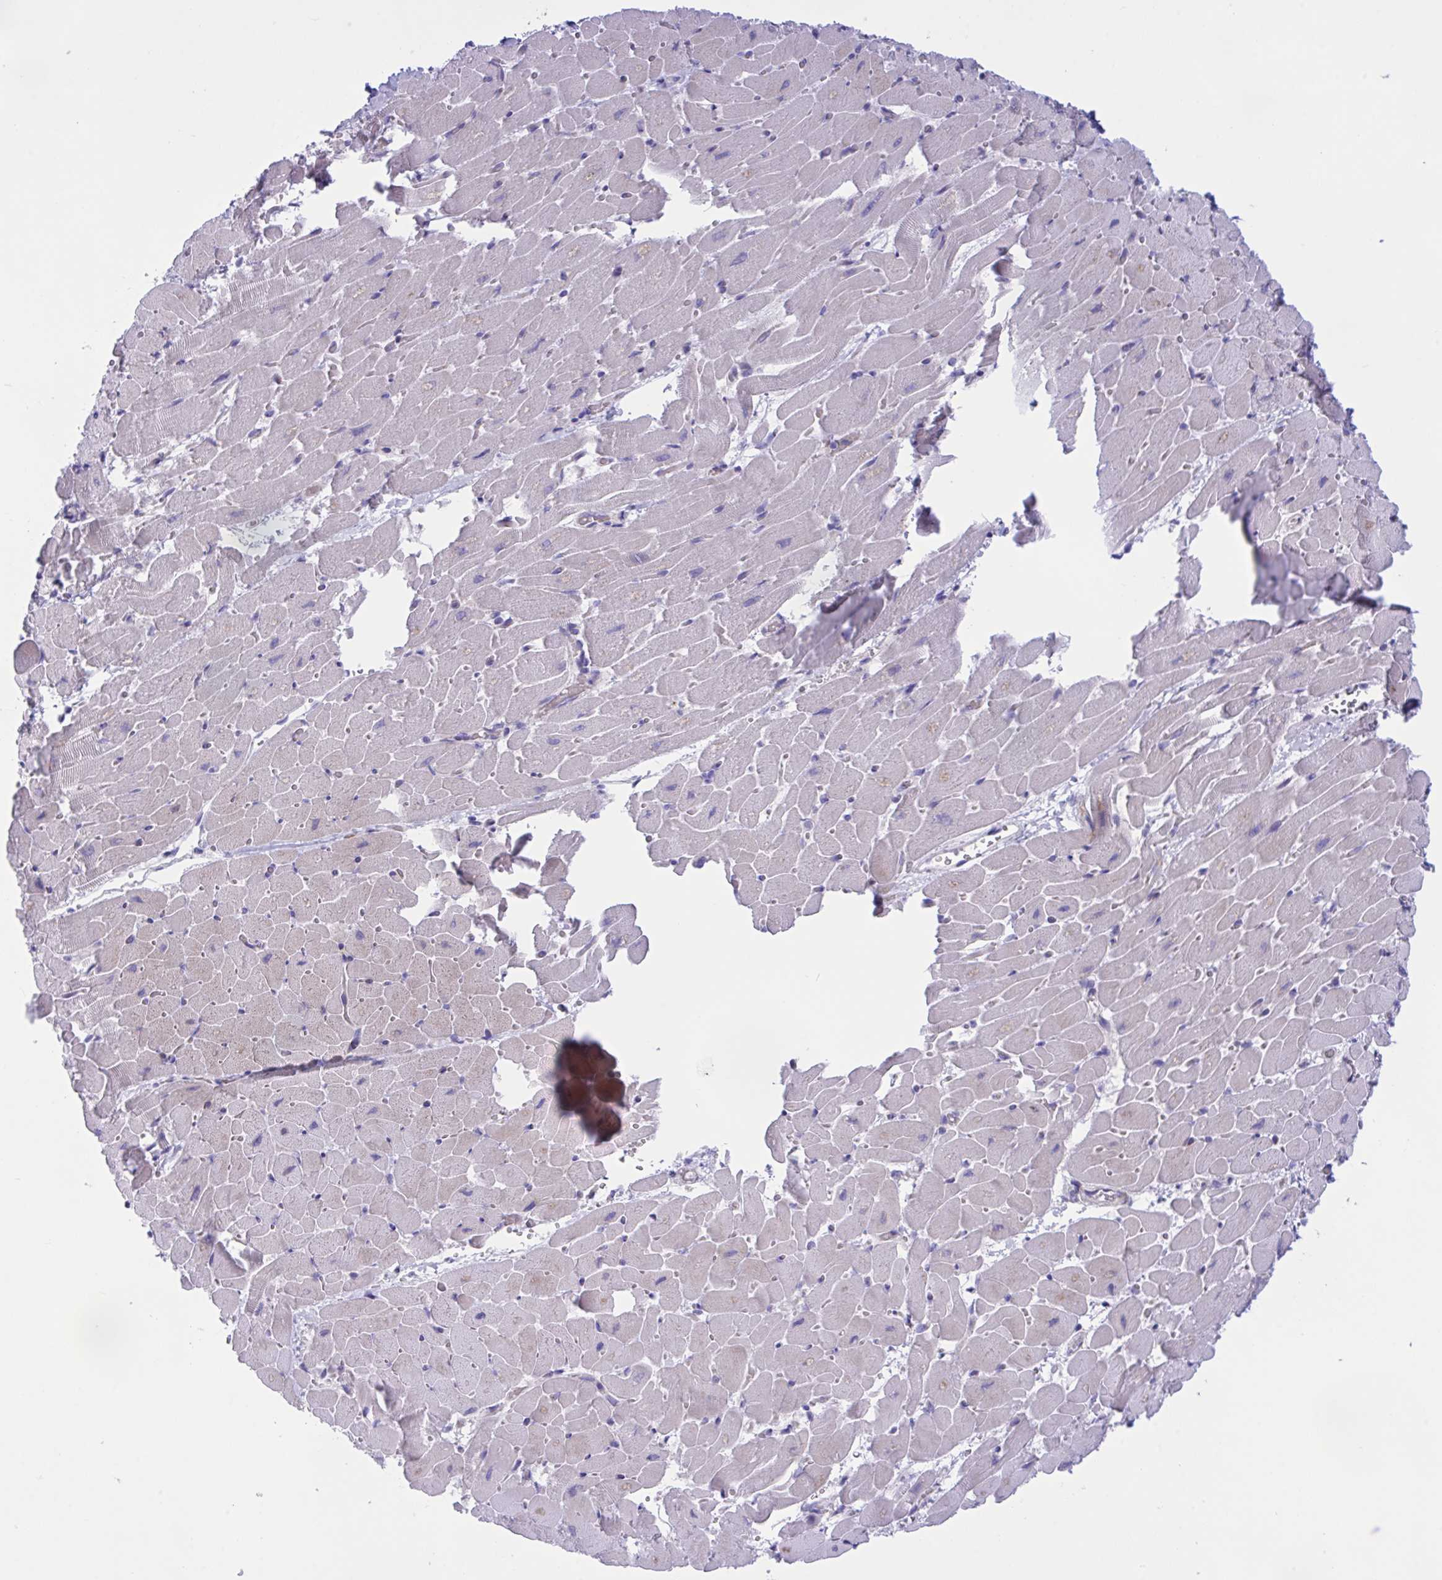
{"staining": {"intensity": "negative", "quantity": "none", "location": "none"}, "tissue": "heart muscle", "cell_type": "Cardiomyocytes", "image_type": "normal", "snomed": [{"axis": "morphology", "description": "Normal tissue, NOS"}, {"axis": "topography", "description": "Heart"}], "caption": "Immunohistochemistry (IHC) of unremarkable human heart muscle reveals no positivity in cardiomyocytes. Nuclei are stained in blue.", "gene": "WDR97", "patient": {"sex": "male", "age": 37}}